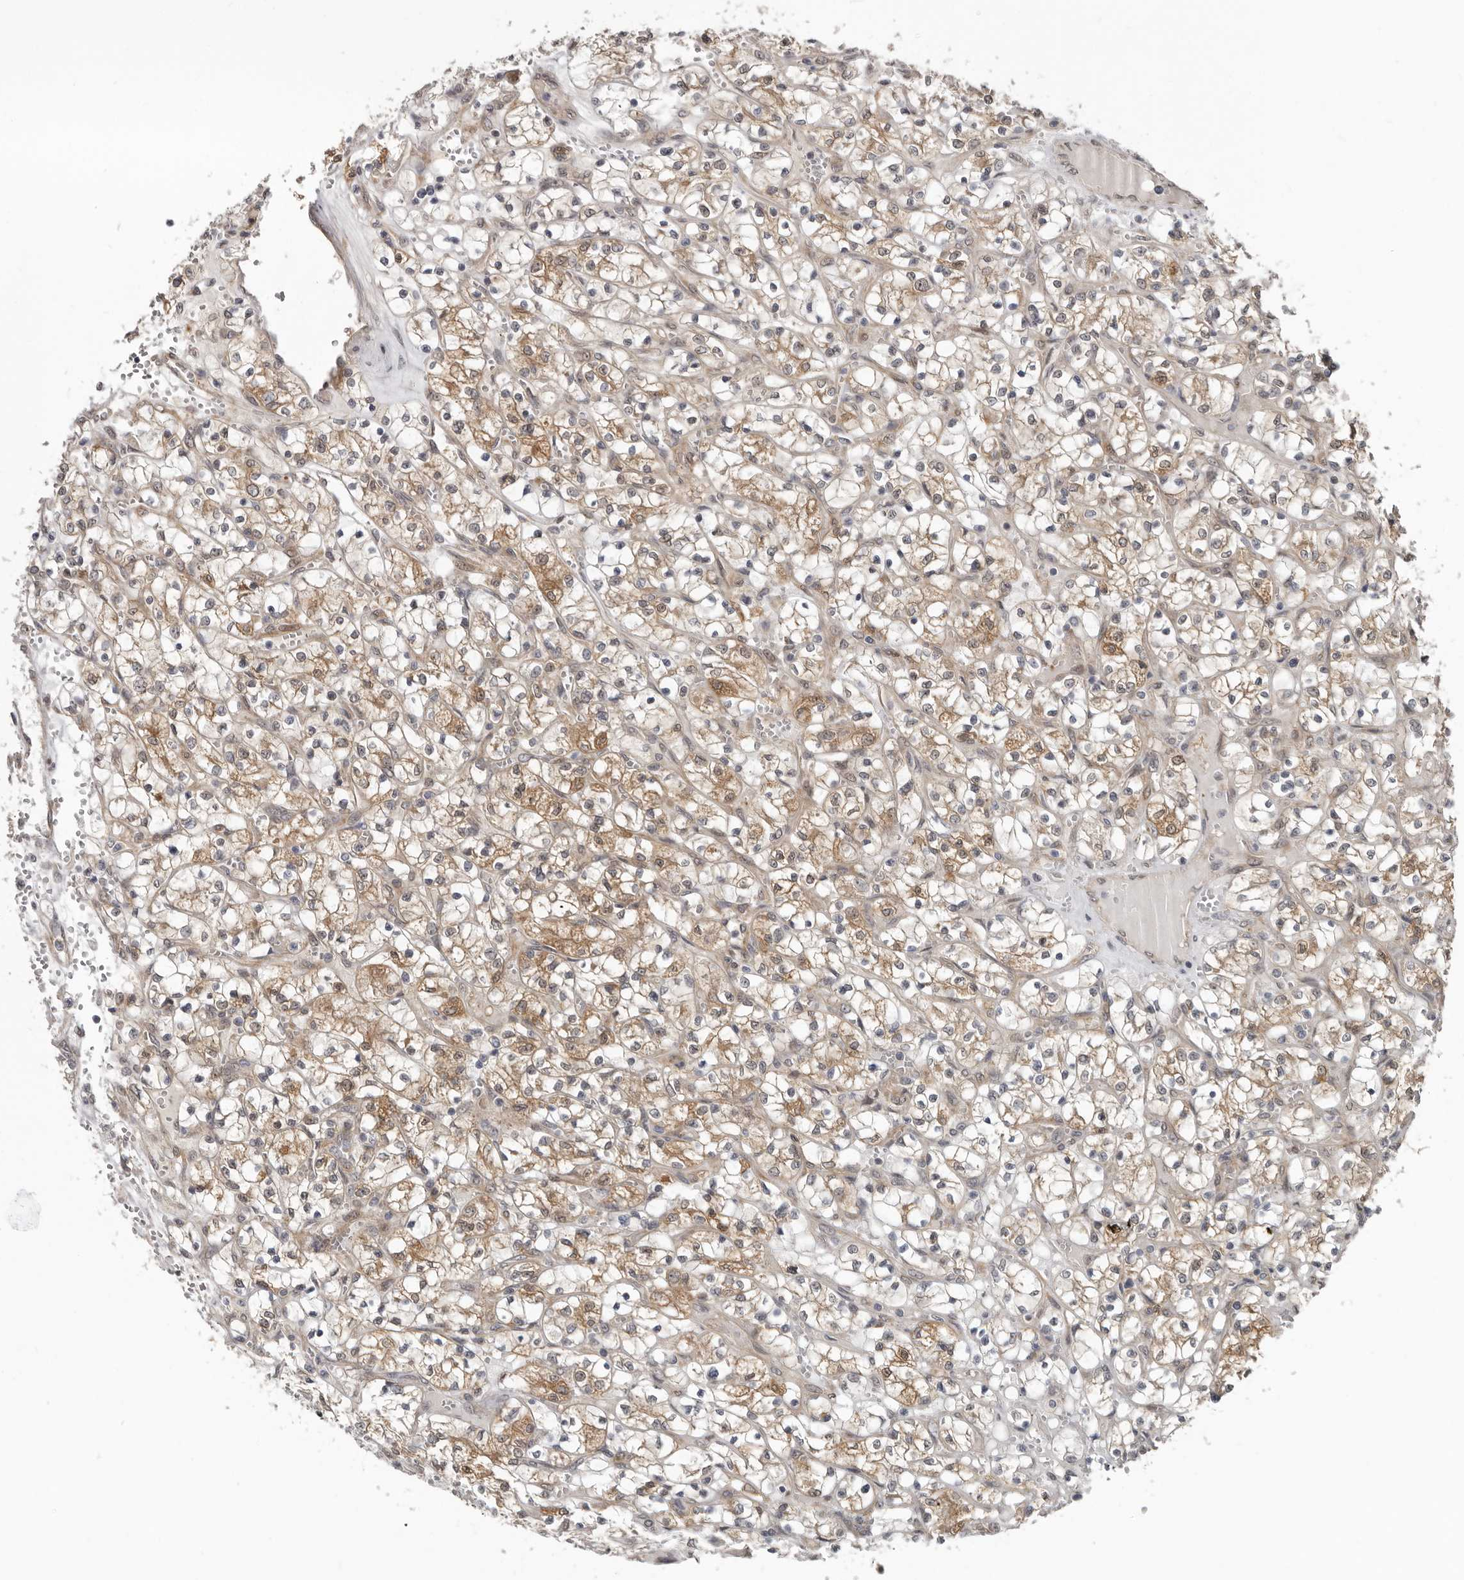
{"staining": {"intensity": "moderate", "quantity": ">75%", "location": "cytoplasmic/membranous"}, "tissue": "renal cancer", "cell_type": "Tumor cells", "image_type": "cancer", "snomed": [{"axis": "morphology", "description": "Adenocarcinoma, NOS"}, {"axis": "topography", "description": "Kidney"}], "caption": "Immunohistochemistry (DAB) staining of human adenocarcinoma (renal) shows moderate cytoplasmic/membranous protein expression in about >75% of tumor cells.", "gene": "BAD", "patient": {"sex": "female", "age": 69}}